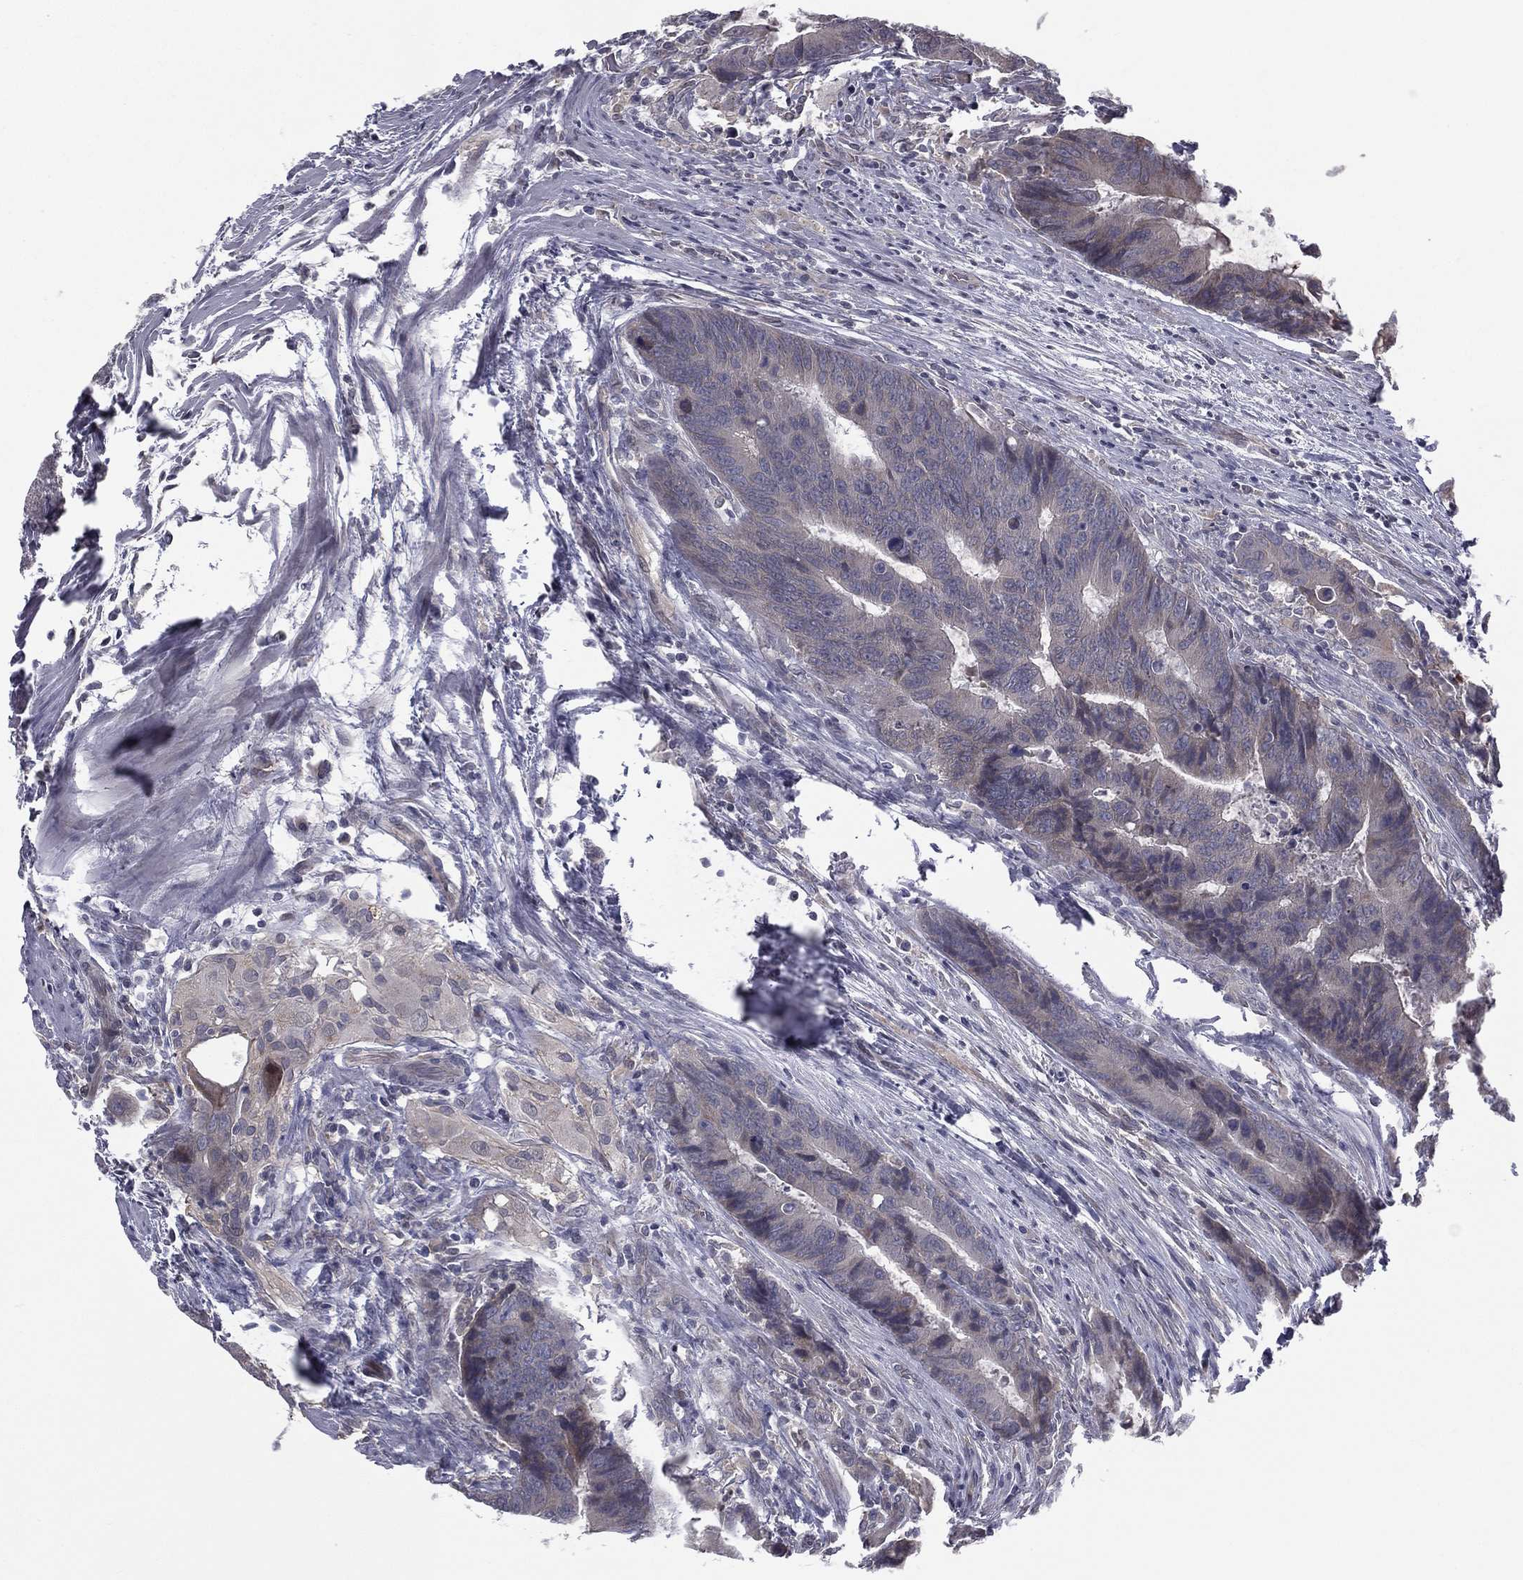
{"staining": {"intensity": "negative", "quantity": "none", "location": "none"}, "tissue": "colorectal cancer", "cell_type": "Tumor cells", "image_type": "cancer", "snomed": [{"axis": "morphology", "description": "Adenocarcinoma, NOS"}, {"axis": "topography", "description": "Colon"}], "caption": "An image of human adenocarcinoma (colorectal) is negative for staining in tumor cells.", "gene": "ACTRT2", "patient": {"sex": "female", "age": 56}}